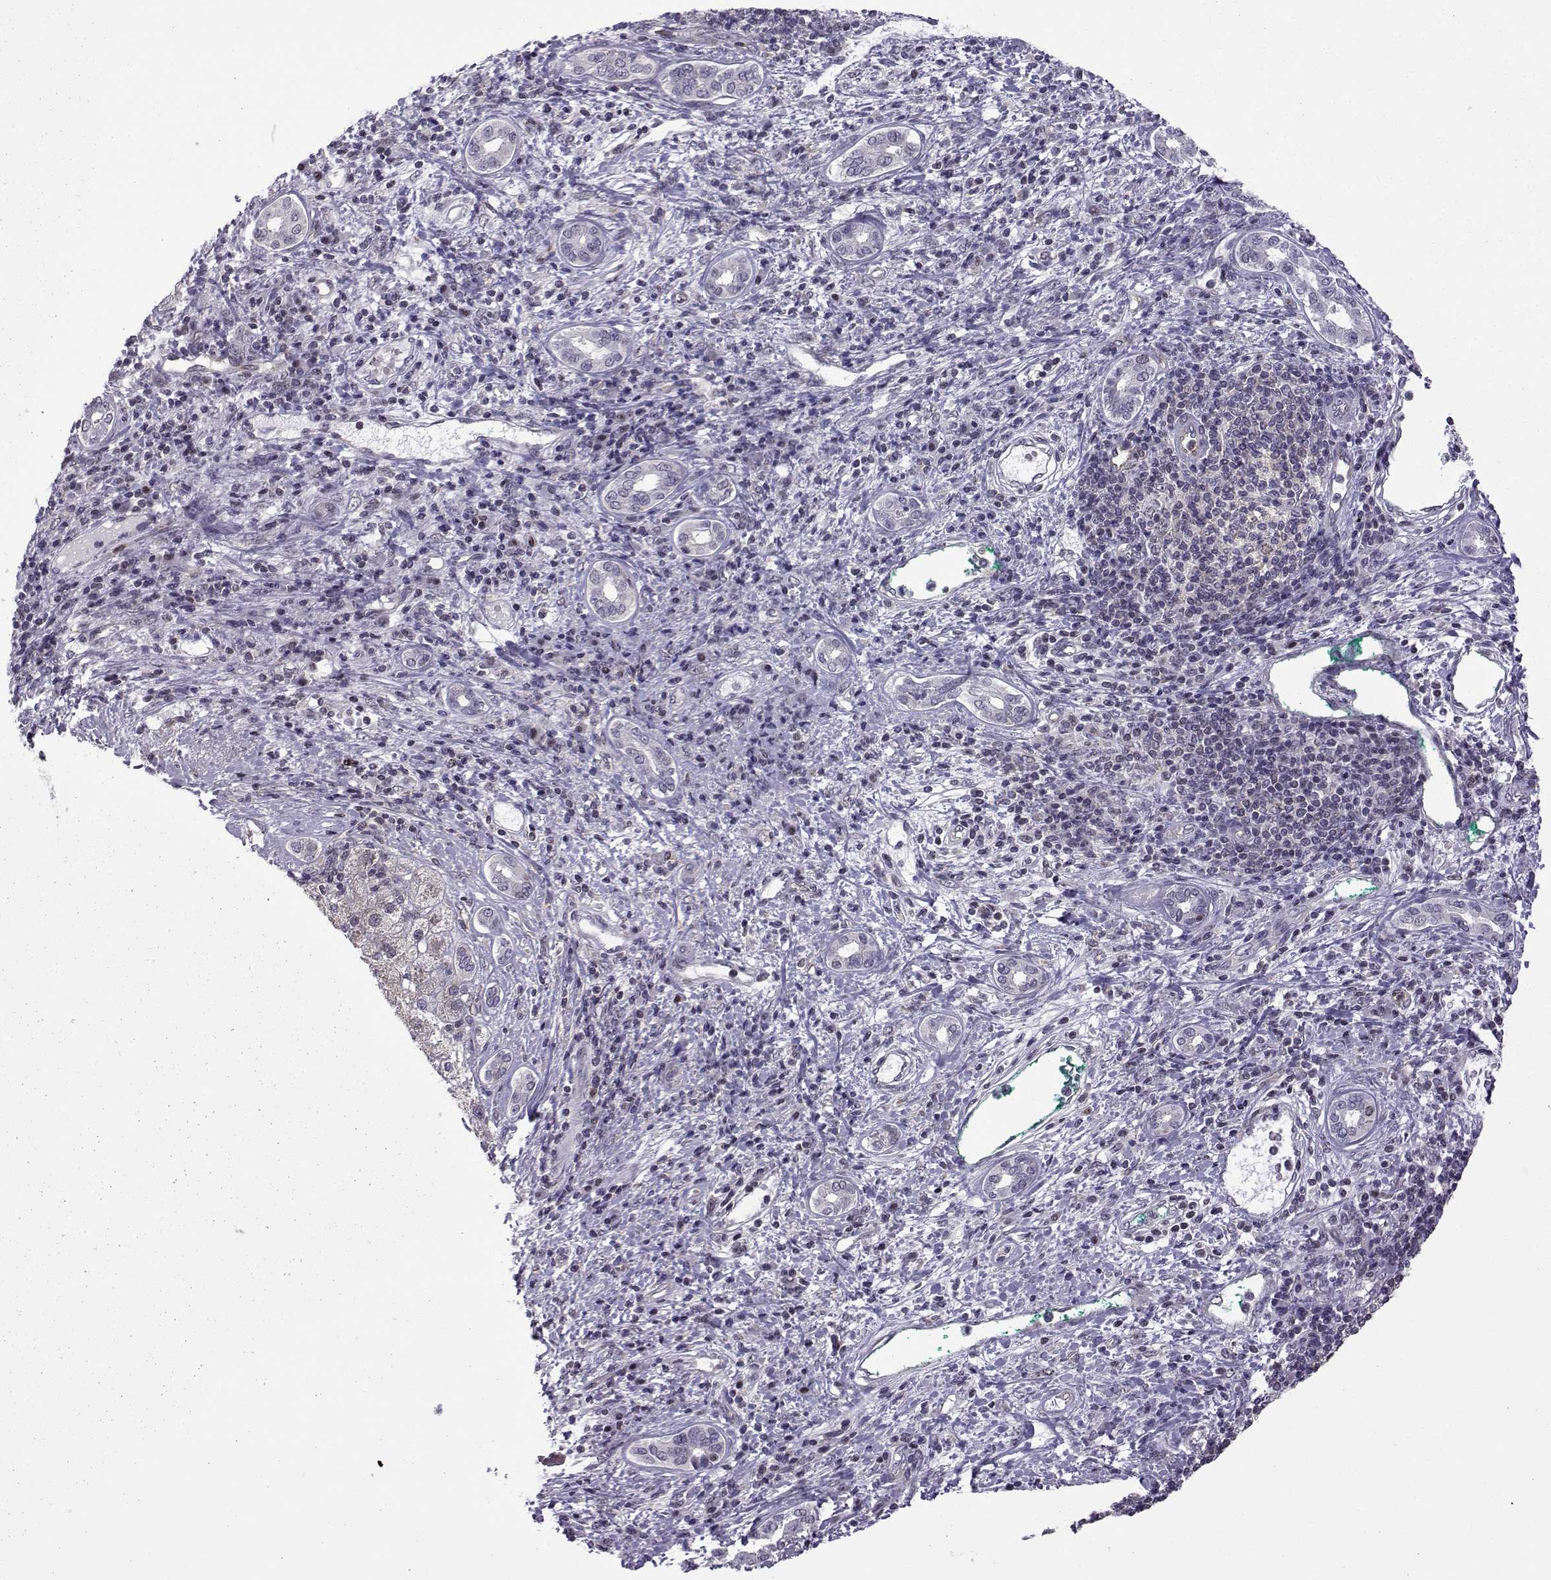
{"staining": {"intensity": "negative", "quantity": "none", "location": "none"}, "tissue": "liver cancer", "cell_type": "Tumor cells", "image_type": "cancer", "snomed": [{"axis": "morphology", "description": "Carcinoma, Hepatocellular, NOS"}, {"axis": "topography", "description": "Liver"}], "caption": "Immunohistochemistry (IHC) photomicrograph of human hepatocellular carcinoma (liver) stained for a protein (brown), which exhibits no expression in tumor cells.", "gene": "INCENP", "patient": {"sex": "male", "age": 65}}